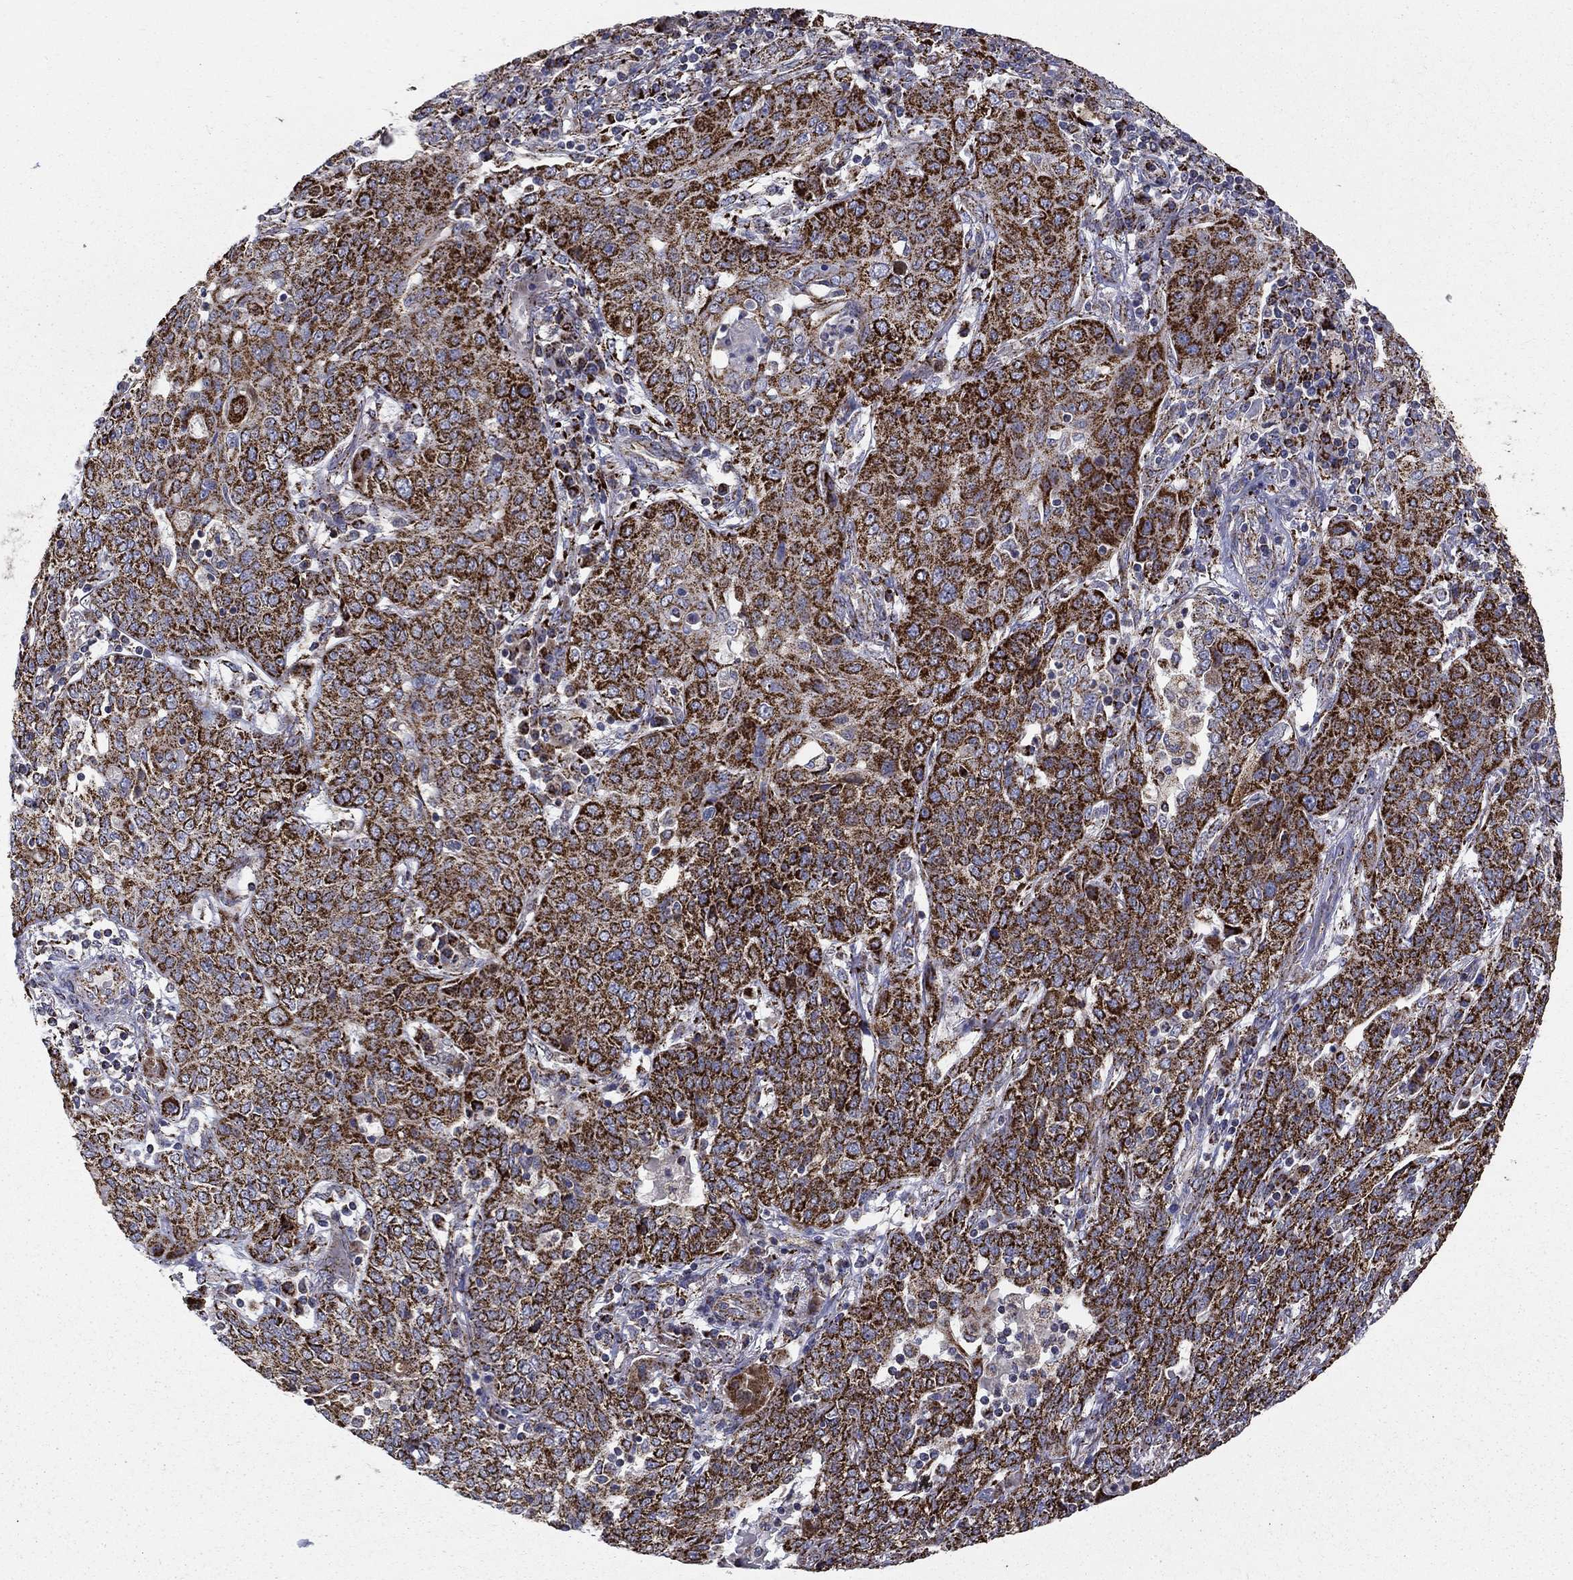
{"staining": {"intensity": "strong", "quantity": ">75%", "location": "cytoplasmic/membranous"}, "tissue": "lung cancer", "cell_type": "Tumor cells", "image_type": "cancer", "snomed": [{"axis": "morphology", "description": "Squamous cell carcinoma, NOS"}, {"axis": "topography", "description": "Lung"}], "caption": "Immunohistochemistry (IHC) (DAB (3,3'-diaminobenzidine)) staining of human lung cancer (squamous cell carcinoma) exhibits strong cytoplasmic/membranous protein staining in approximately >75% of tumor cells. The staining is performed using DAB (3,3'-diaminobenzidine) brown chromogen to label protein expression. The nuclei are counter-stained blue using hematoxylin.", "gene": "GCSH", "patient": {"sex": "female", "age": 70}}